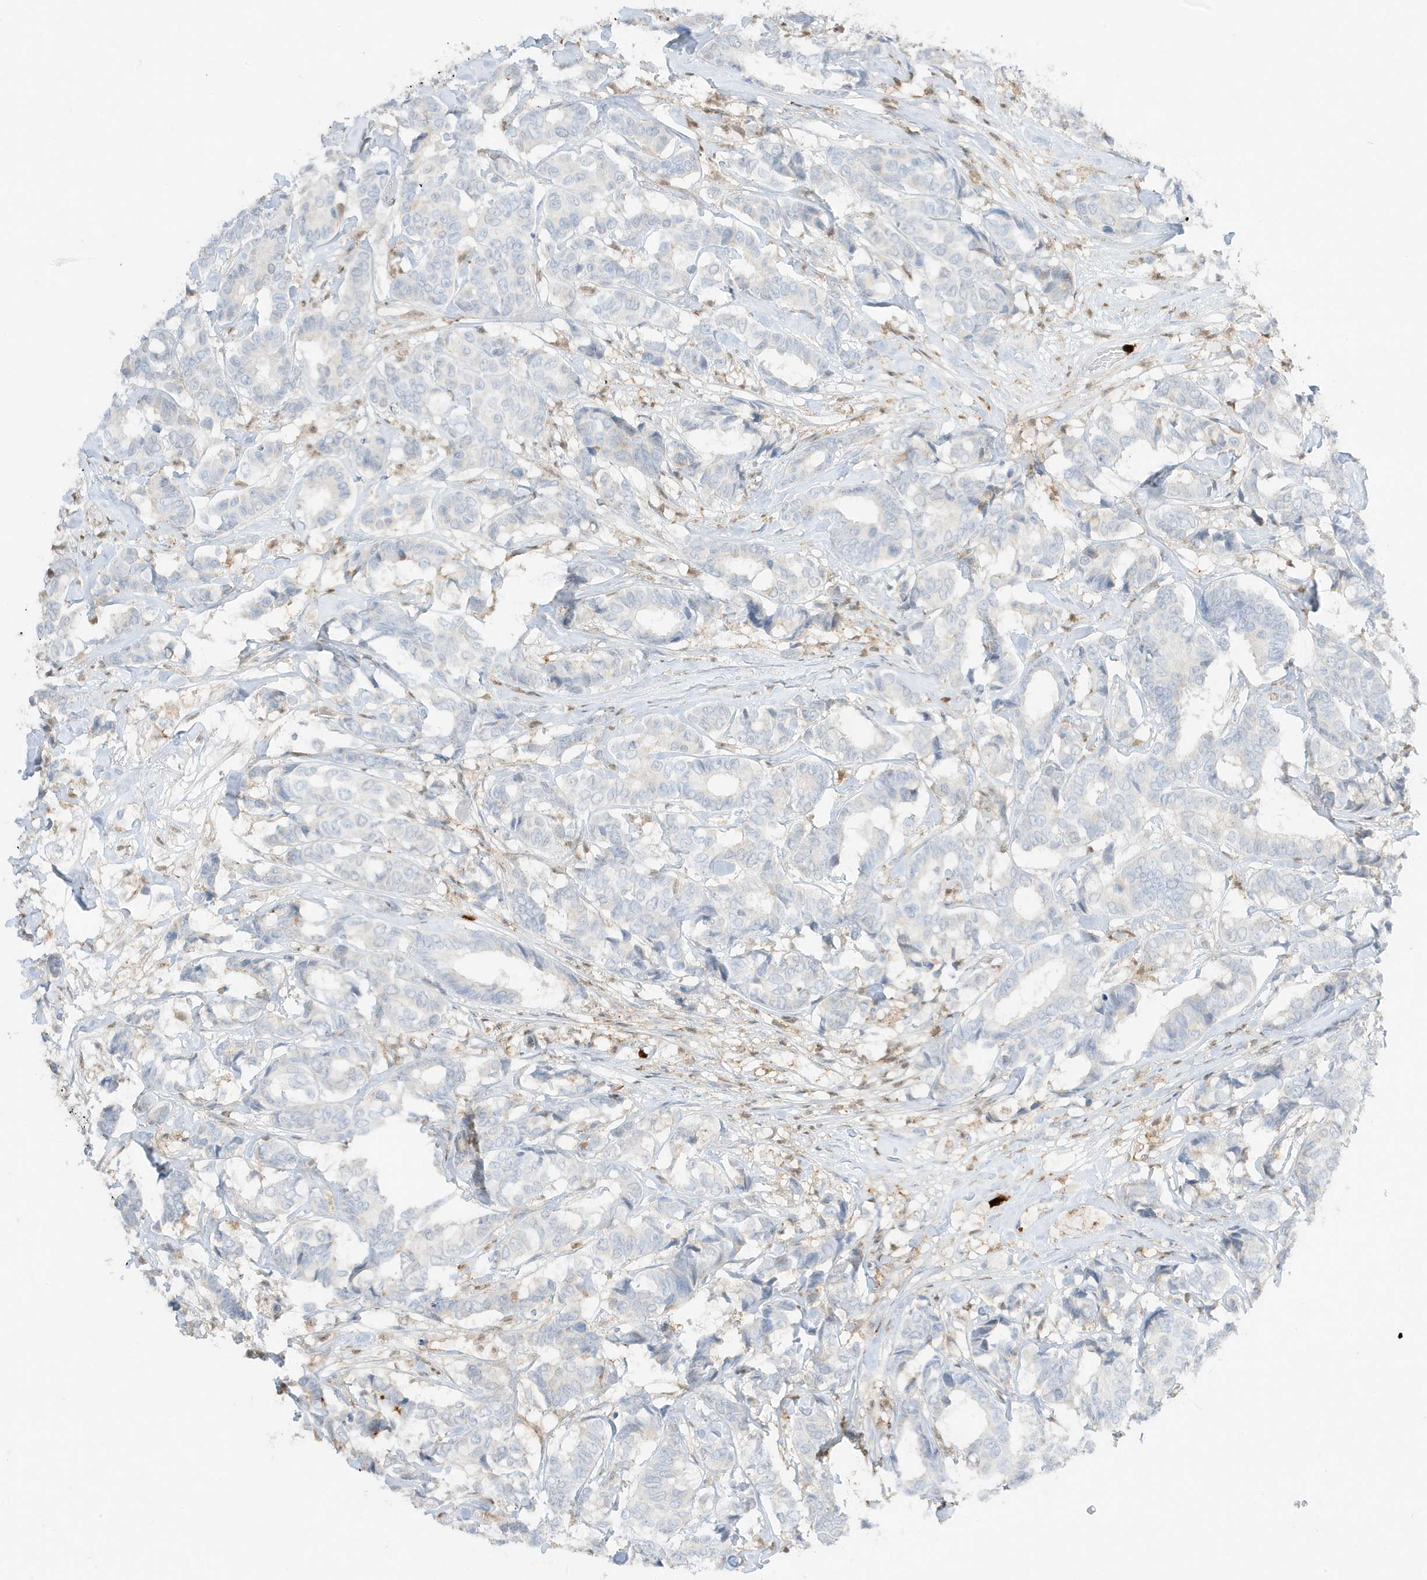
{"staining": {"intensity": "negative", "quantity": "none", "location": "none"}, "tissue": "breast cancer", "cell_type": "Tumor cells", "image_type": "cancer", "snomed": [{"axis": "morphology", "description": "Duct carcinoma"}, {"axis": "topography", "description": "Breast"}], "caption": "A photomicrograph of breast infiltrating ductal carcinoma stained for a protein demonstrates no brown staining in tumor cells. (Brightfield microscopy of DAB IHC at high magnification).", "gene": "GCA", "patient": {"sex": "female", "age": 87}}